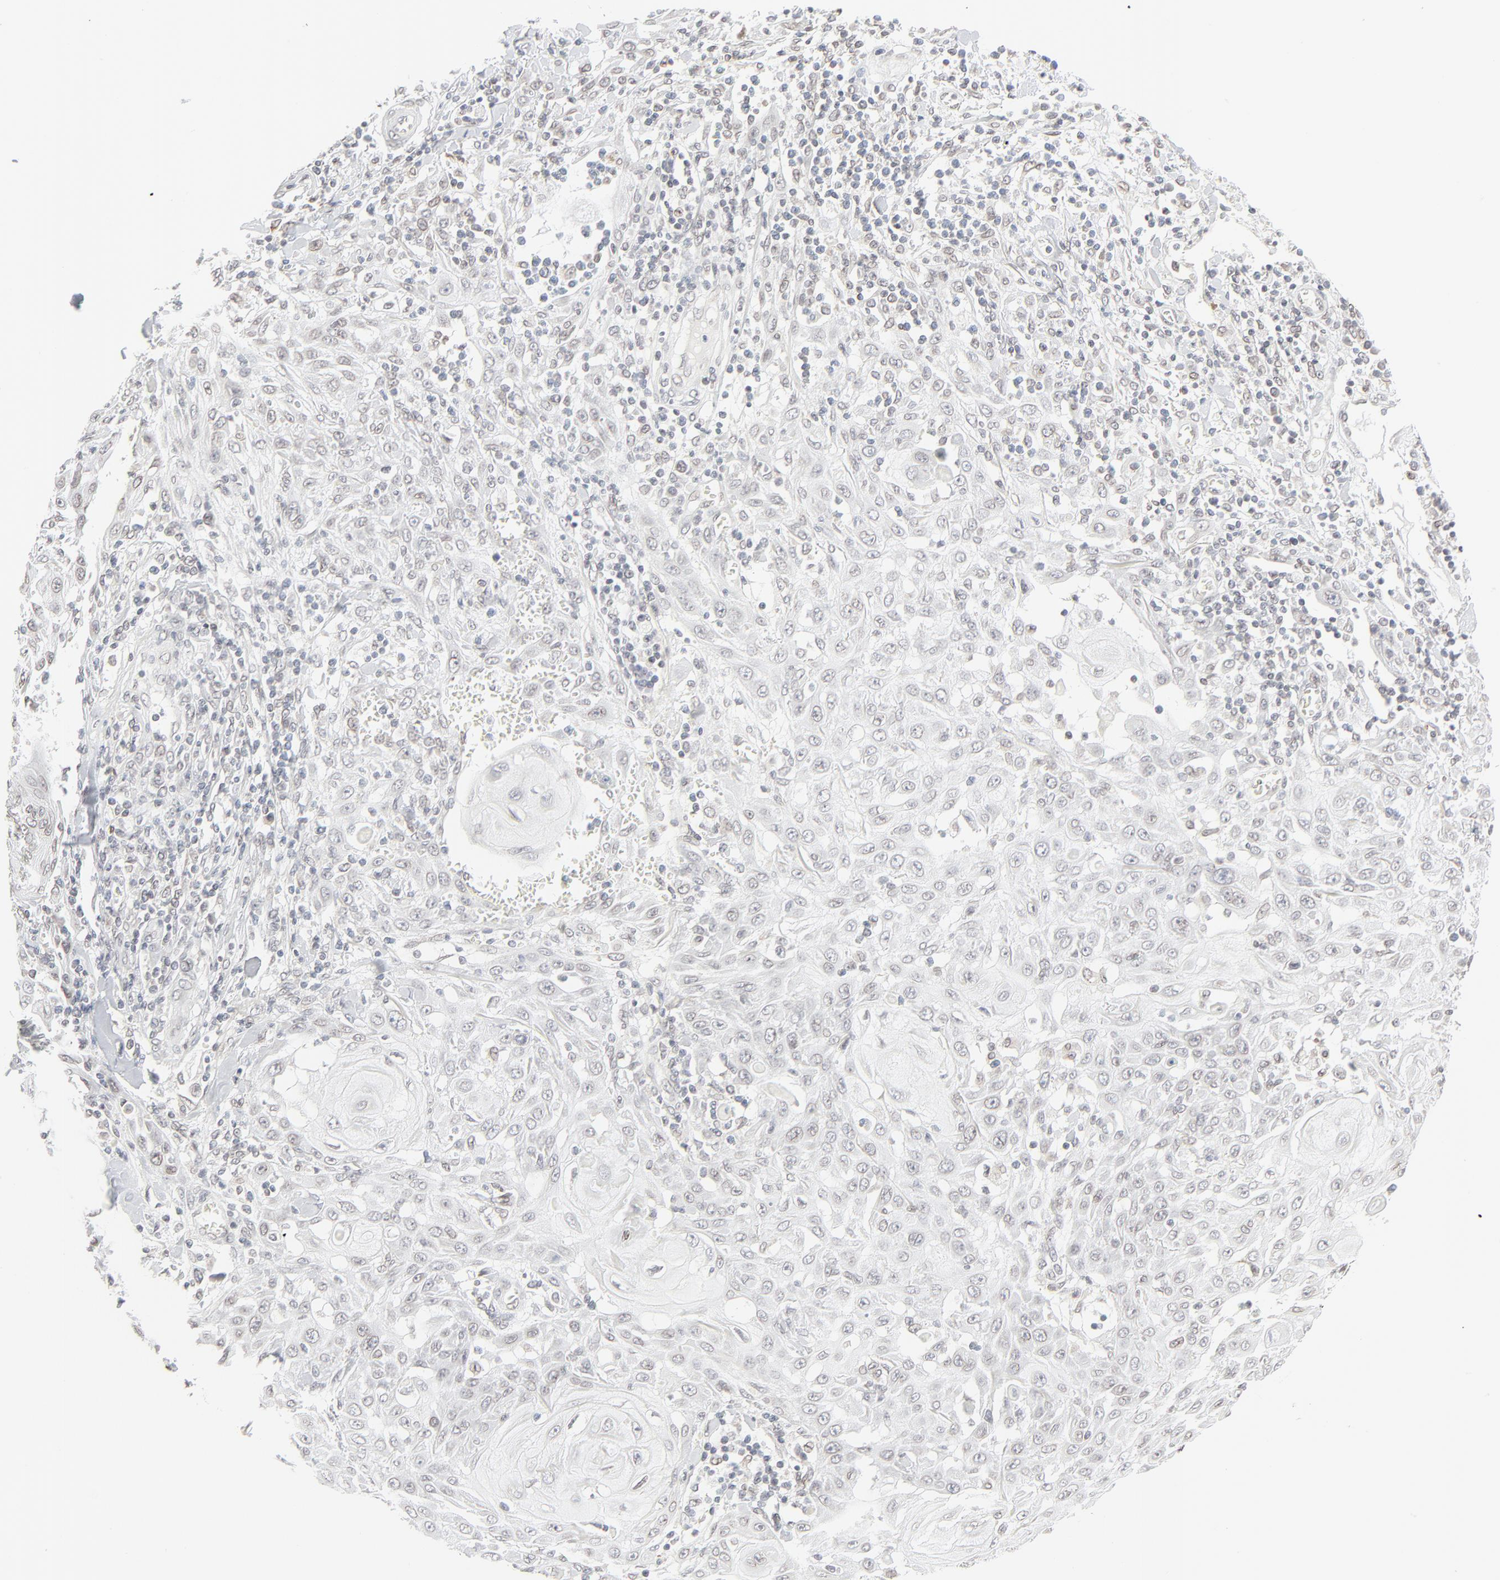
{"staining": {"intensity": "negative", "quantity": "none", "location": "none"}, "tissue": "skin cancer", "cell_type": "Tumor cells", "image_type": "cancer", "snomed": [{"axis": "morphology", "description": "Squamous cell carcinoma, NOS"}, {"axis": "topography", "description": "Skin"}], "caption": "IHC of human squamous cell carcinoma (skin) shows no positivity in tumor cells.", "gene": "MAD1L1", "patient": {"sex": "male", "age": 24}}